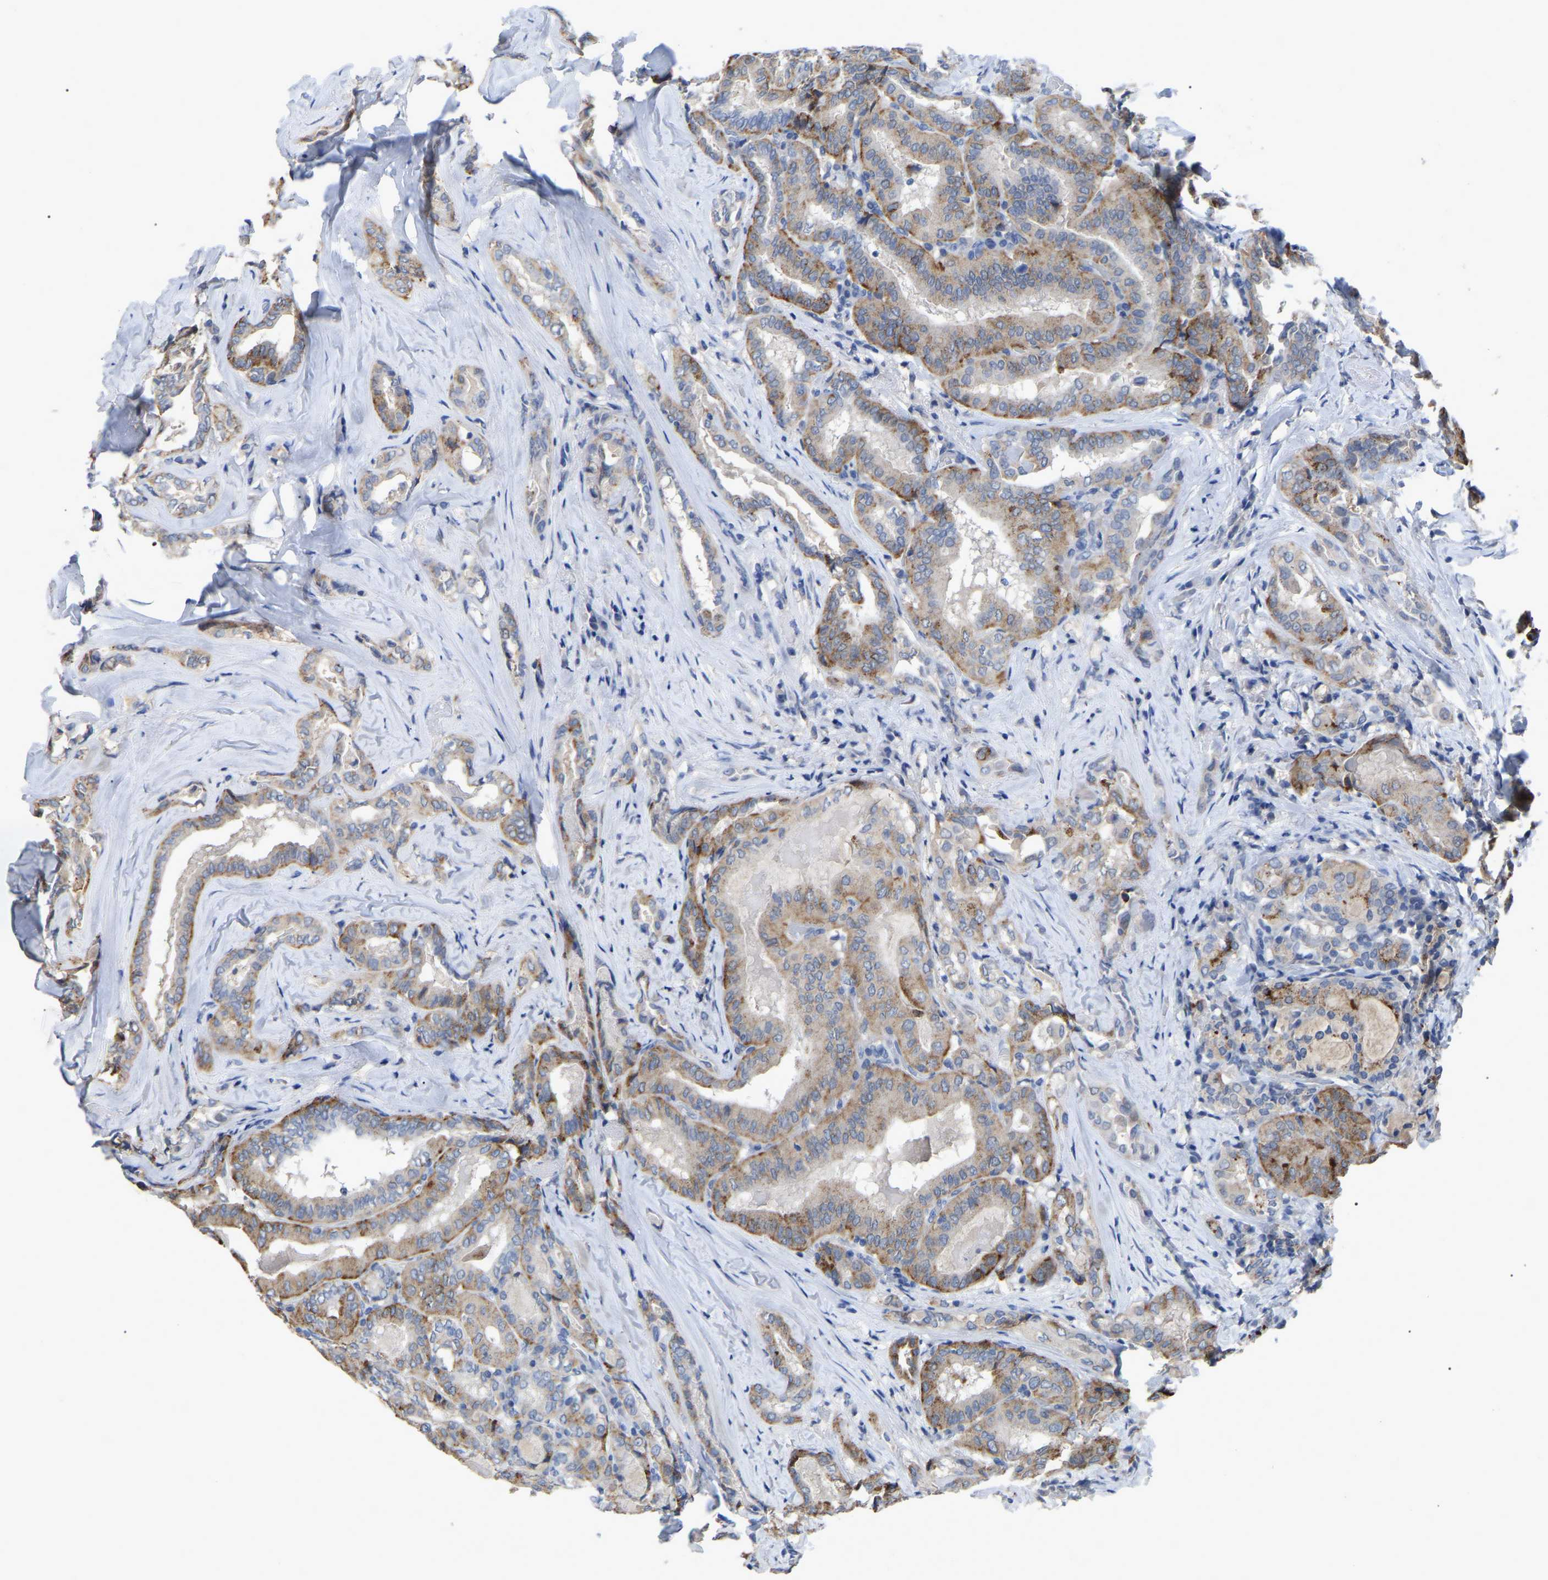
{"staining": {"intensity": "moderate", "quantity": "25%-75%", "location": "cytoplasmic/membranous"}, "tissue": "thyroid cancer", "cell_type": "Tumor cells", "image_type": "cancer", "snomed": [{"axis": "morphology", "description": "Papillary adenocarcinoma, NOS"}, {"axis": "topography", "description": "Thyroid gland"}], "caption": "A brown stain highlights moderate cytoplasmic/membranous staining of a protein in thyroid cancer (papillary adenocarcinoma) tumor cells.", "gene": "SMPD2", "patient": {"sex": "female", "age": 42}}